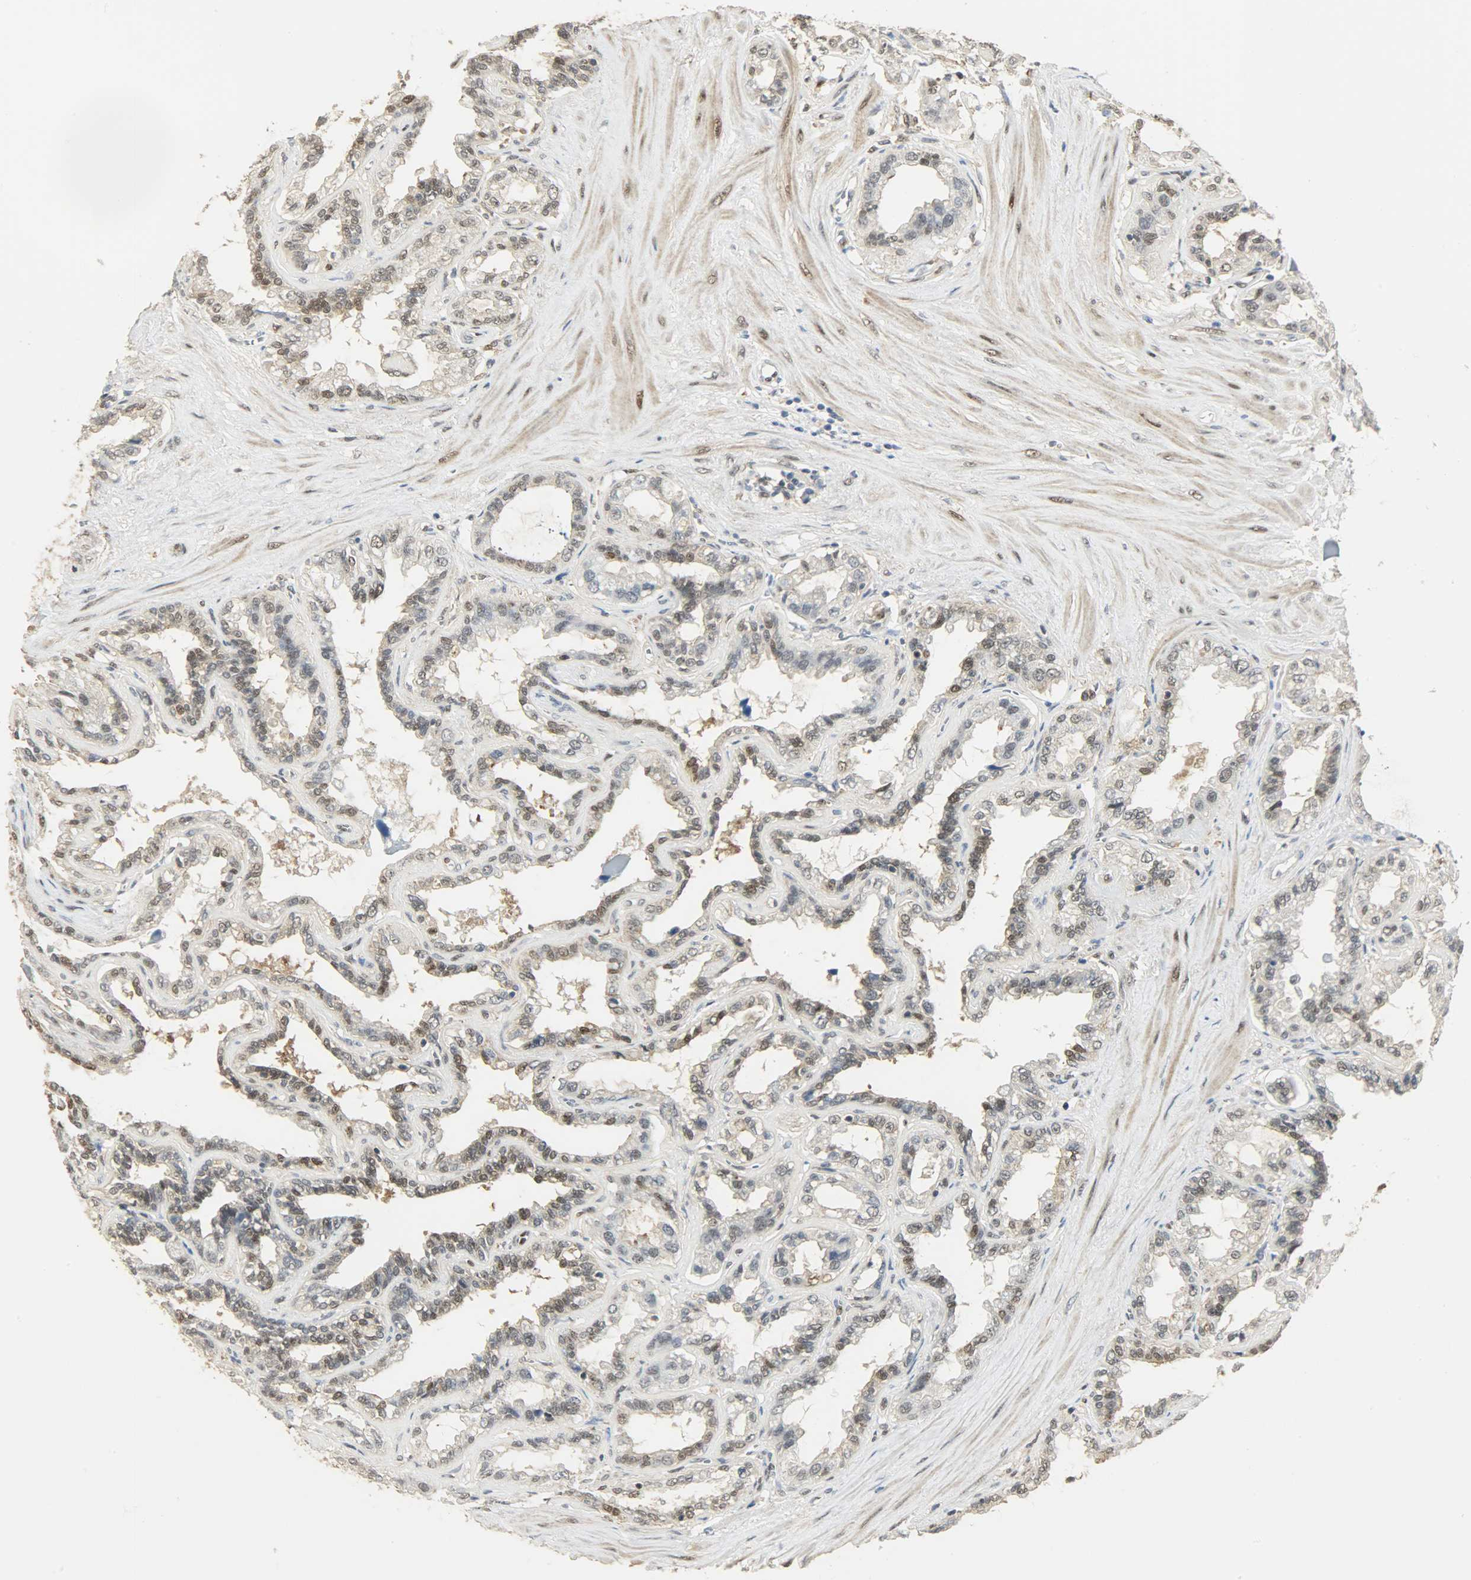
{"staining": {"intensity": "weak", "quantity": "25%-75%", "location": "nuclear"}, "tissue": "seminal vesicle", "cell_type": "Glandular cells", "image_type": "normal", "snomed": [{"axis": "morphology", "description": "Normal tissue, NOS"}, {"axis": "morphology", "description": "Inflammation, NOS"}, {"axis": "topography", "description": "Urinary bladder"}, {"axis": "topography", "description": "Prostate"}, {"axis": "topography", "description": "Seminal veicle"}], "caption": "Protein staining demonstrates weak nuclear positivity in approximately 25%-75% of glandular cells in normal seminal vesicle.", "gene": "NPEPL1", "patient": {"sex": "male", "age": 82}}